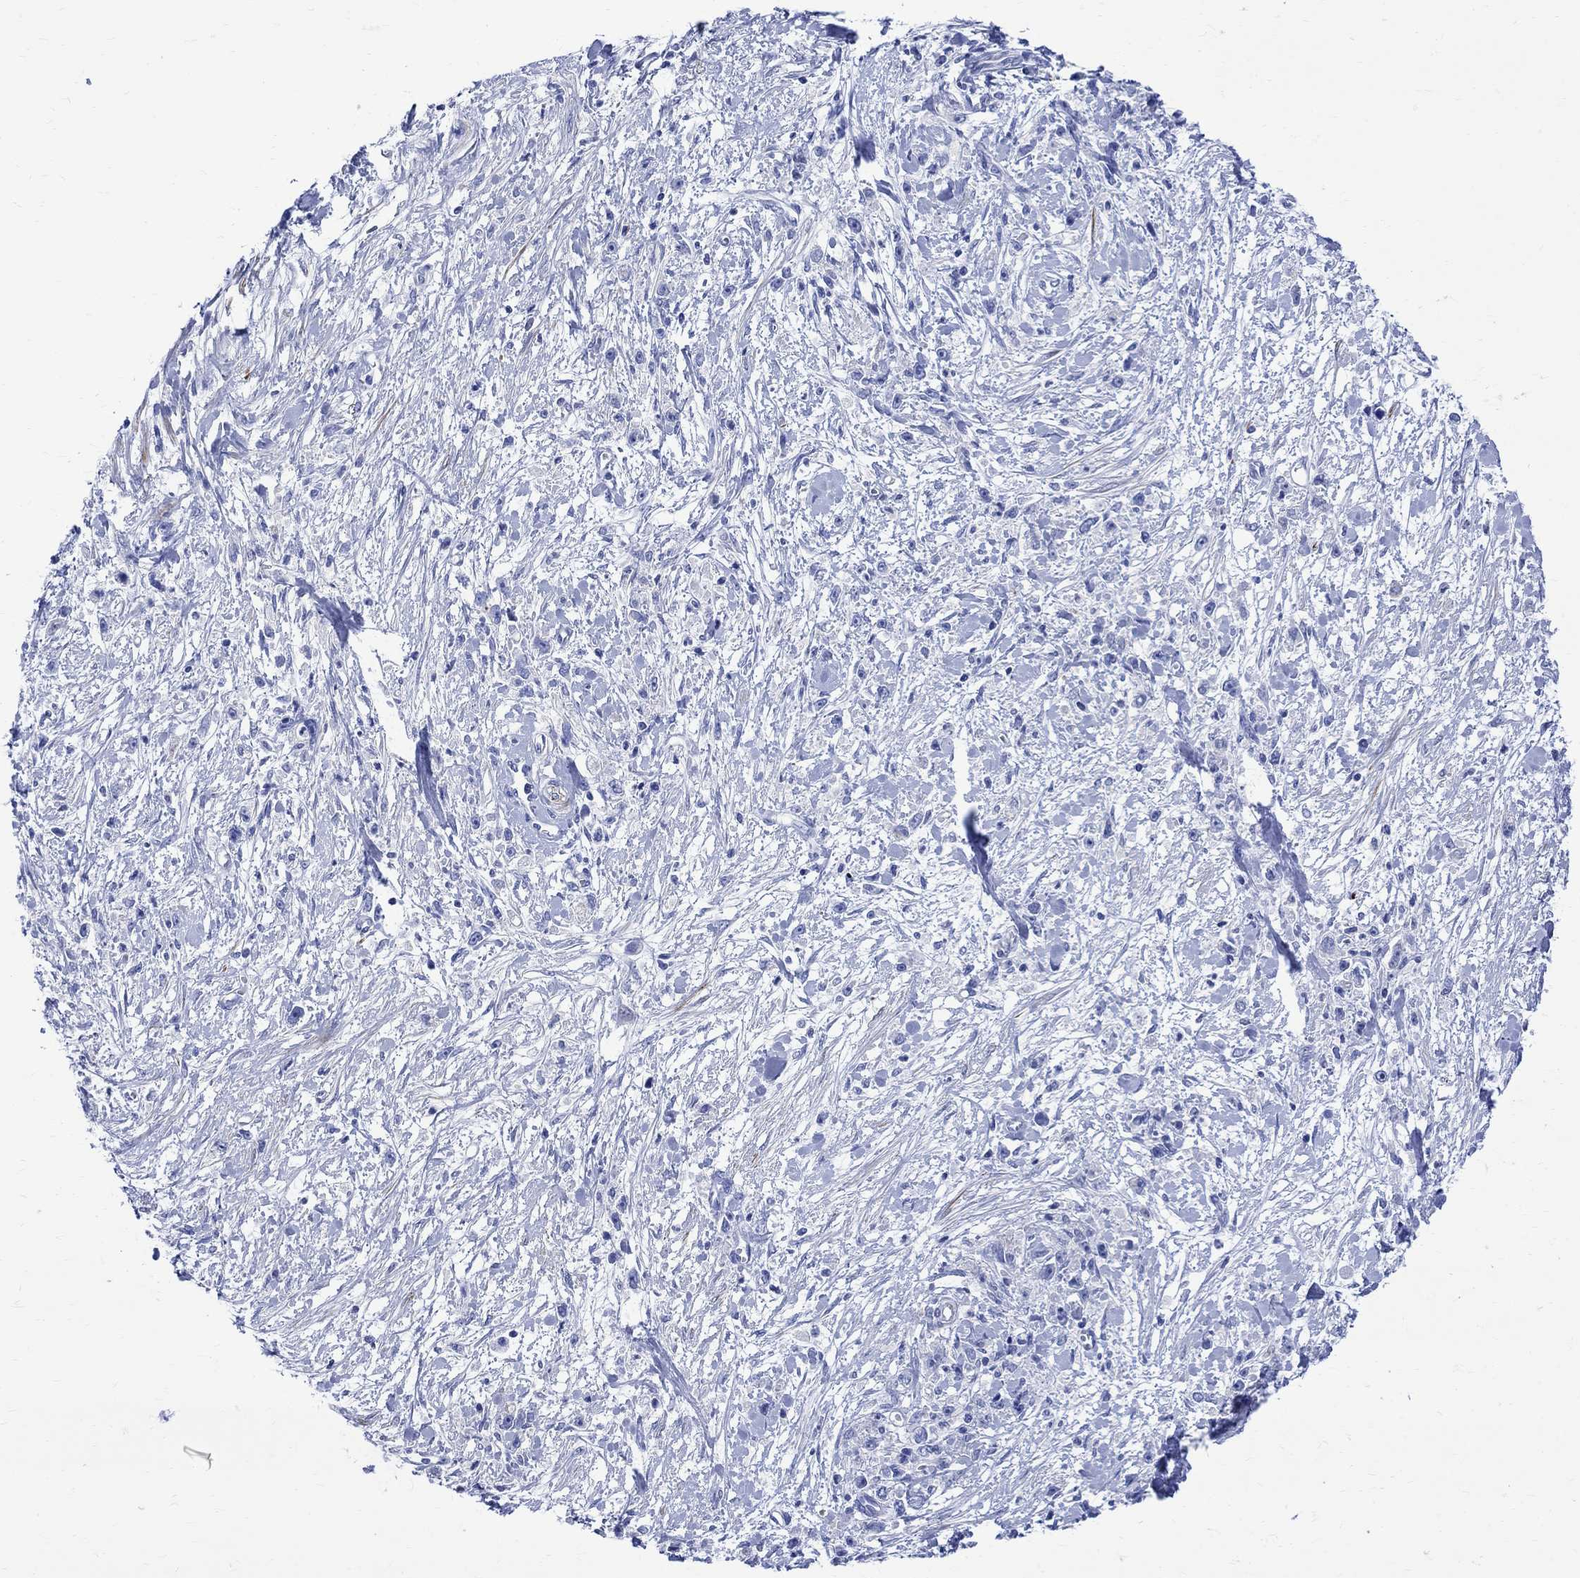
{"staining": {"intensity": "negative", "quantity": "none", "location": "none"}, "tissue": "stomach cancer", "cell_type": "Tumor cells", "image_type": "cancer", "snomed": [{"axis": "morphology", "description": "Adenocarcinoma, NOS"}, {"axis": "topography", "description": "Stomach"}], "caption": "Immunohistochemistry (IHC) image of neoplastic tissue: adenocarcinoma (stomach) stained with DAB (3,3'-diaminobenzidine) demonstrates no significant protein expression in tumor cells.", "gene": "PARVB", "patient": {"sex": "female", "age": 59}}